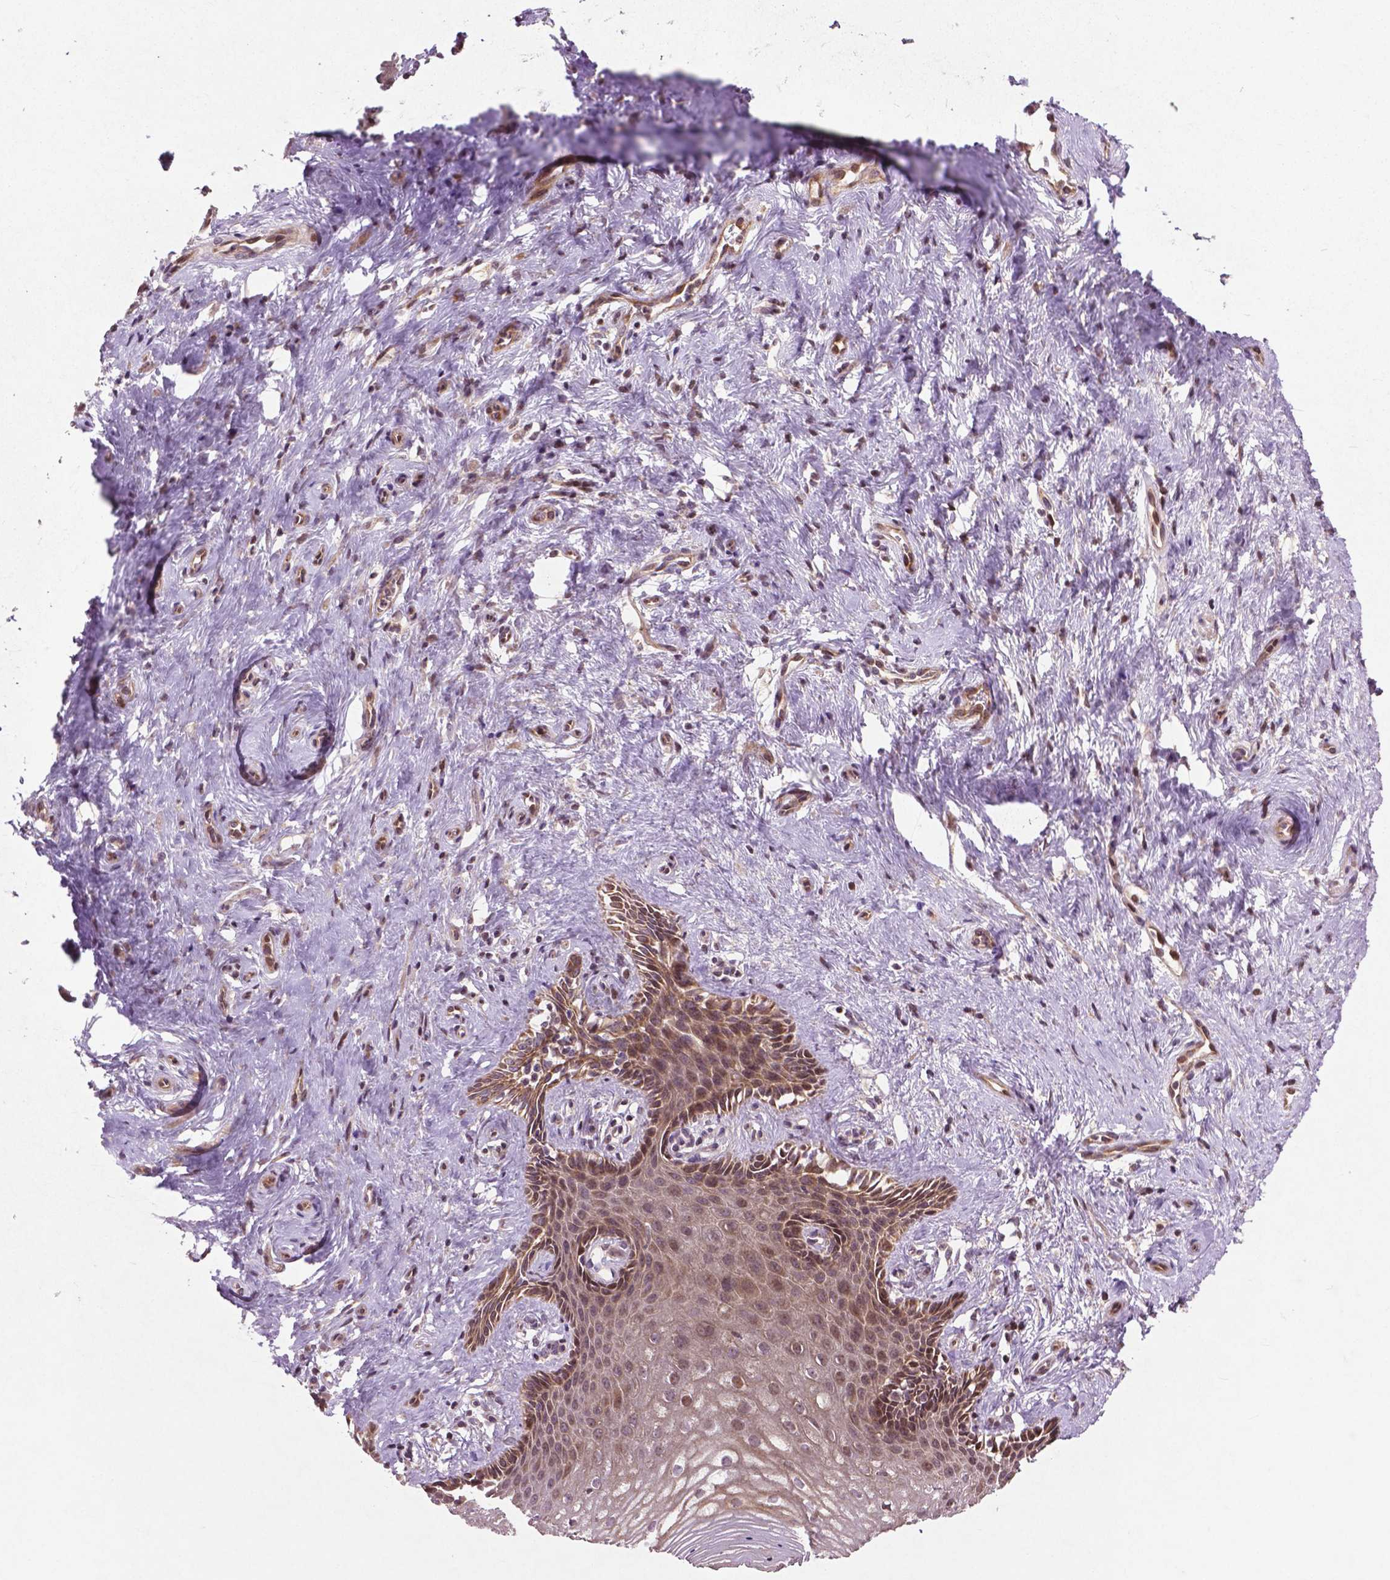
{"staining": {"intensity": "moderate", "quantity": ">75%", "location": "cytoplasmic/membranous"}, "tissue": "vagina", "cell_type": "Squamous epithelial cells", "image_type": "normal", "snomed": [{"axis": "morphology", "description": "Normal tissue, NOS"}, {"axis": "topography", "description": "Vagina"}], "caption": "This photomicrograph shows IHC staining of unremarkable vagina, with medium moderate cytoplasmic/membranous staining in about >75% of squamous epithelial cells.", "gene": "B3GALNT2", "patient": {"sex": "female", "age": 42}}